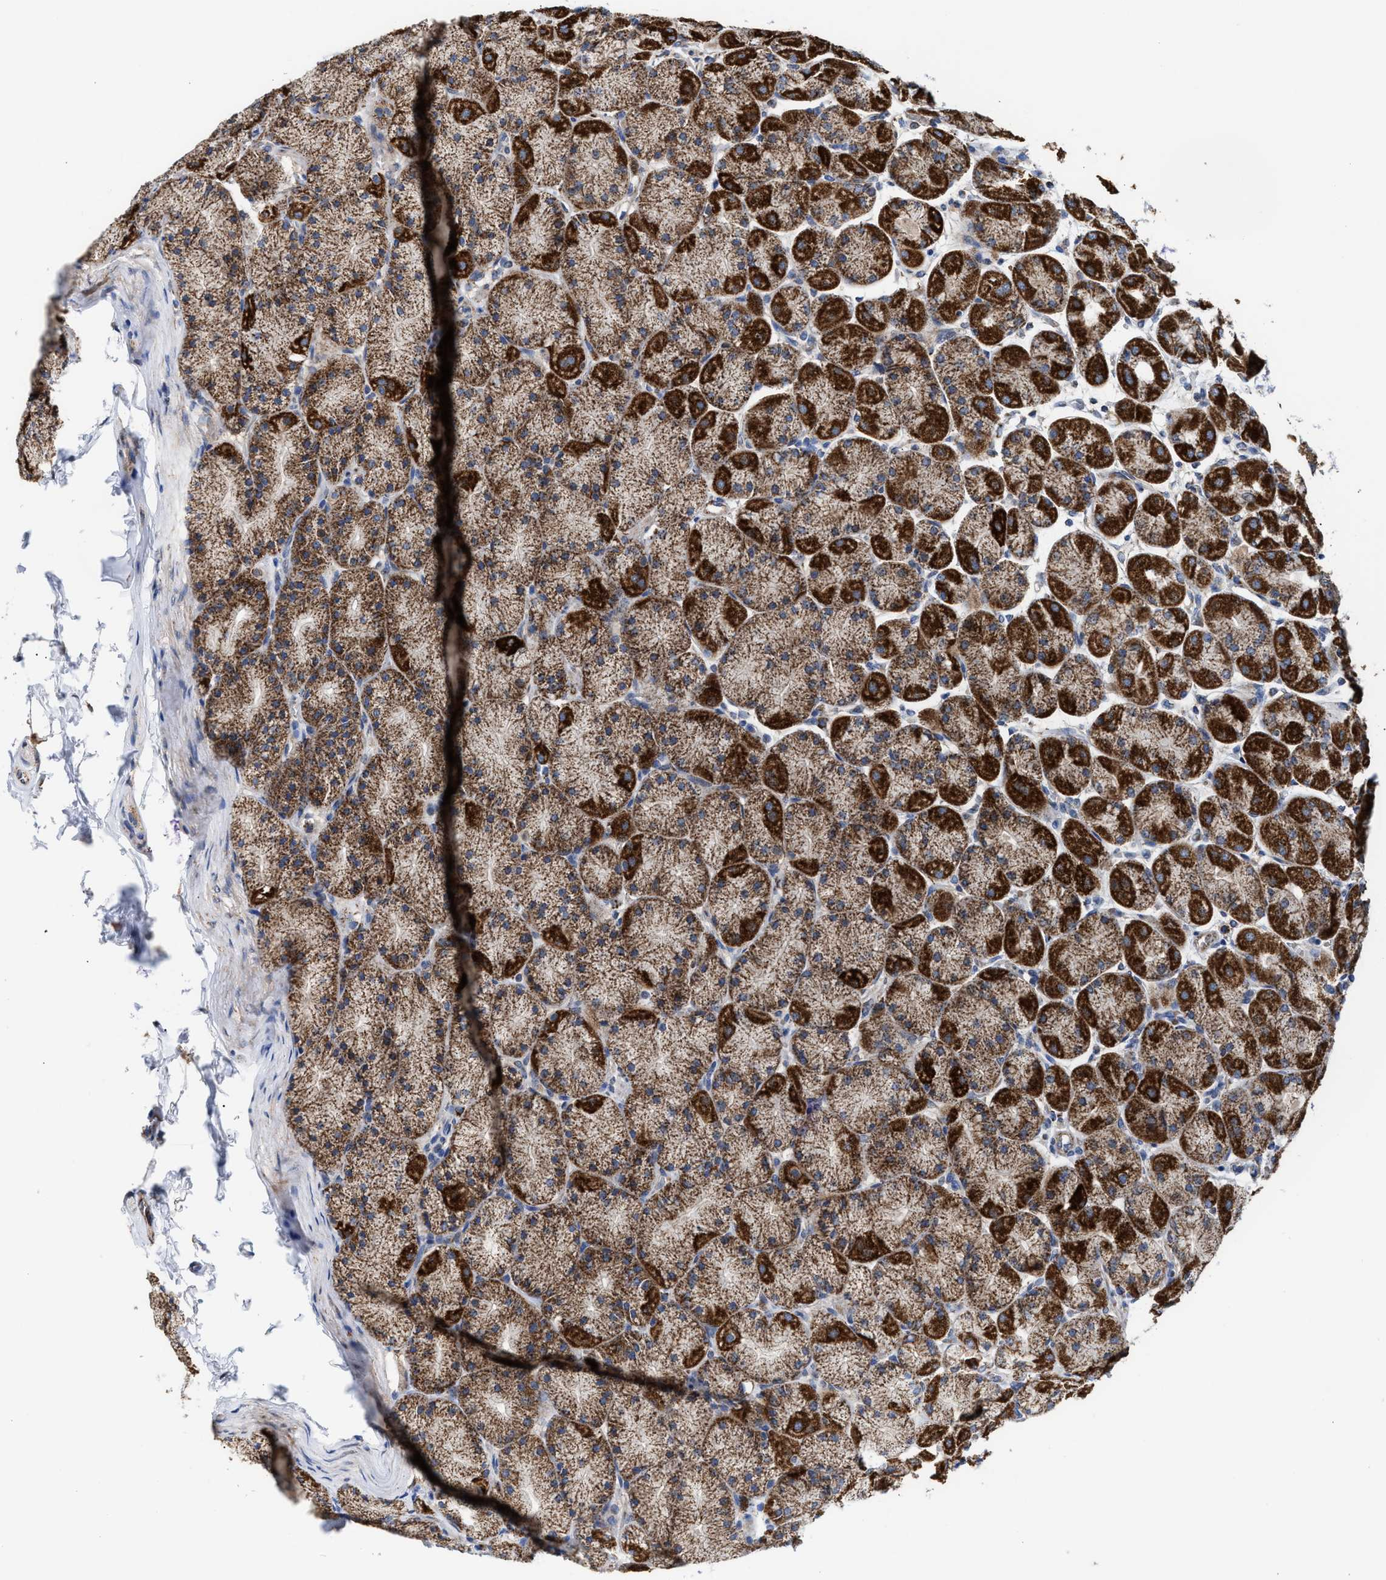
{"staining": {"intensity": "strong", "quantity": ">75%", "location": "cytoplasmic/membranous"}, "tissue": "stomach", "cell_type": "Glandular cells", "image_type": "normal", "snomed": [{"axis": "morphology", "description": "Normal tissue, NOS"}, {"axis": "topography", "description": "Stomach, upper"}], "caption": "There is high levels of strong cytoplasmic/membranous positivity in glandular cells of benign stomach, as demonstrated by immunohistochemical staining (brown color).", "gene": "MECR", "patient": {"sex": "female", "age": 56}}